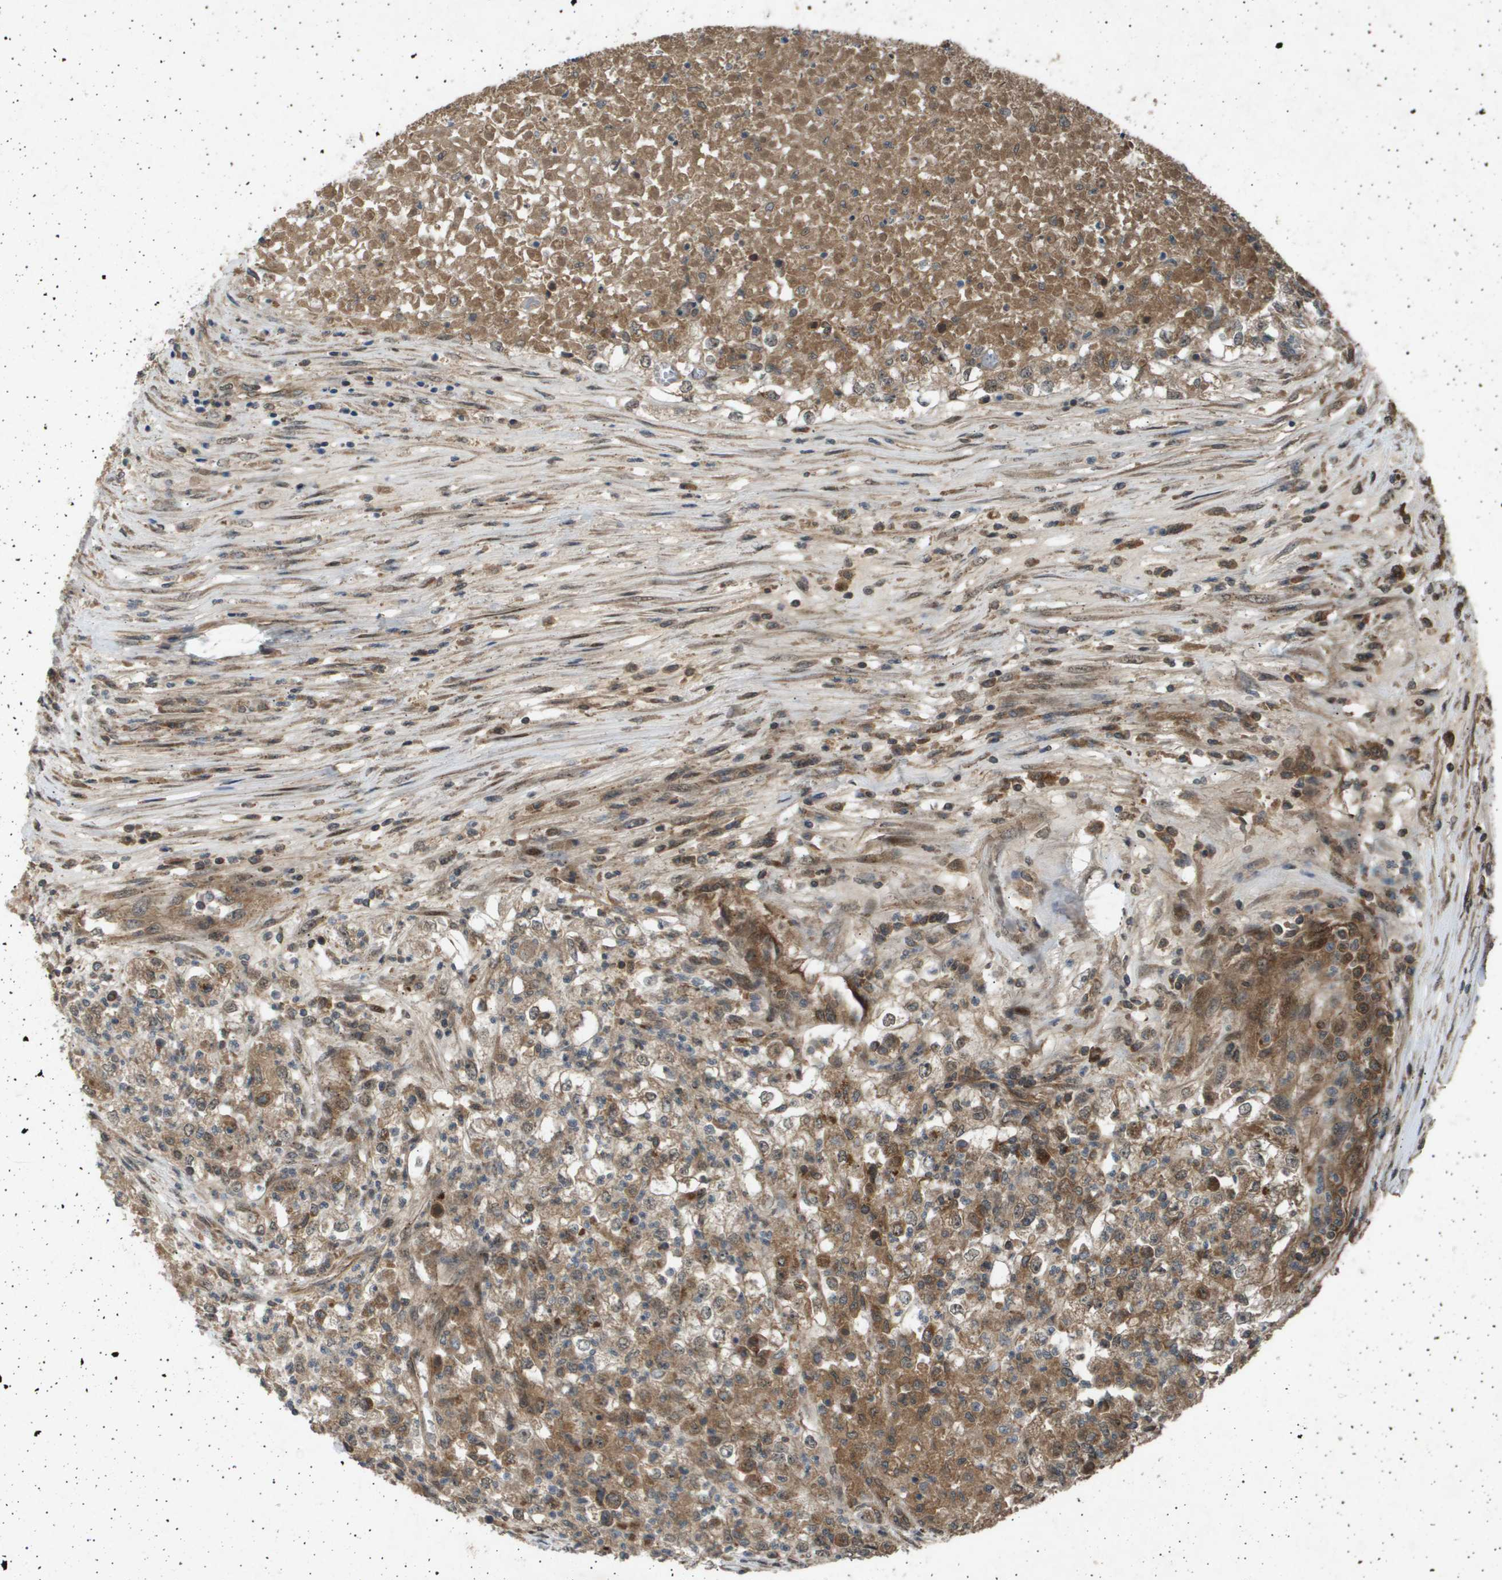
{"staining": {"intensity": "moderate", "quantity": ">75%", "location": "cytoplasmic/membranous"}, "tissue": "renal cancer", "cell_type": "Tumor cells", "image_type": "cancer", "snomed": [{"axis": "morphology", "description": "Adenocarcinoma, NOS"}, {"axis": "topography", "description": "Kidney"}], "caption": "Brown immunohistochemical staining in human adenocarcinoma (renal) exhibits moderate cytoplasmic/membranous expression in approximately >75% of tumor cells.", "gene": "TNRC6A", "patient": {"sex": "female", "age": 54}}